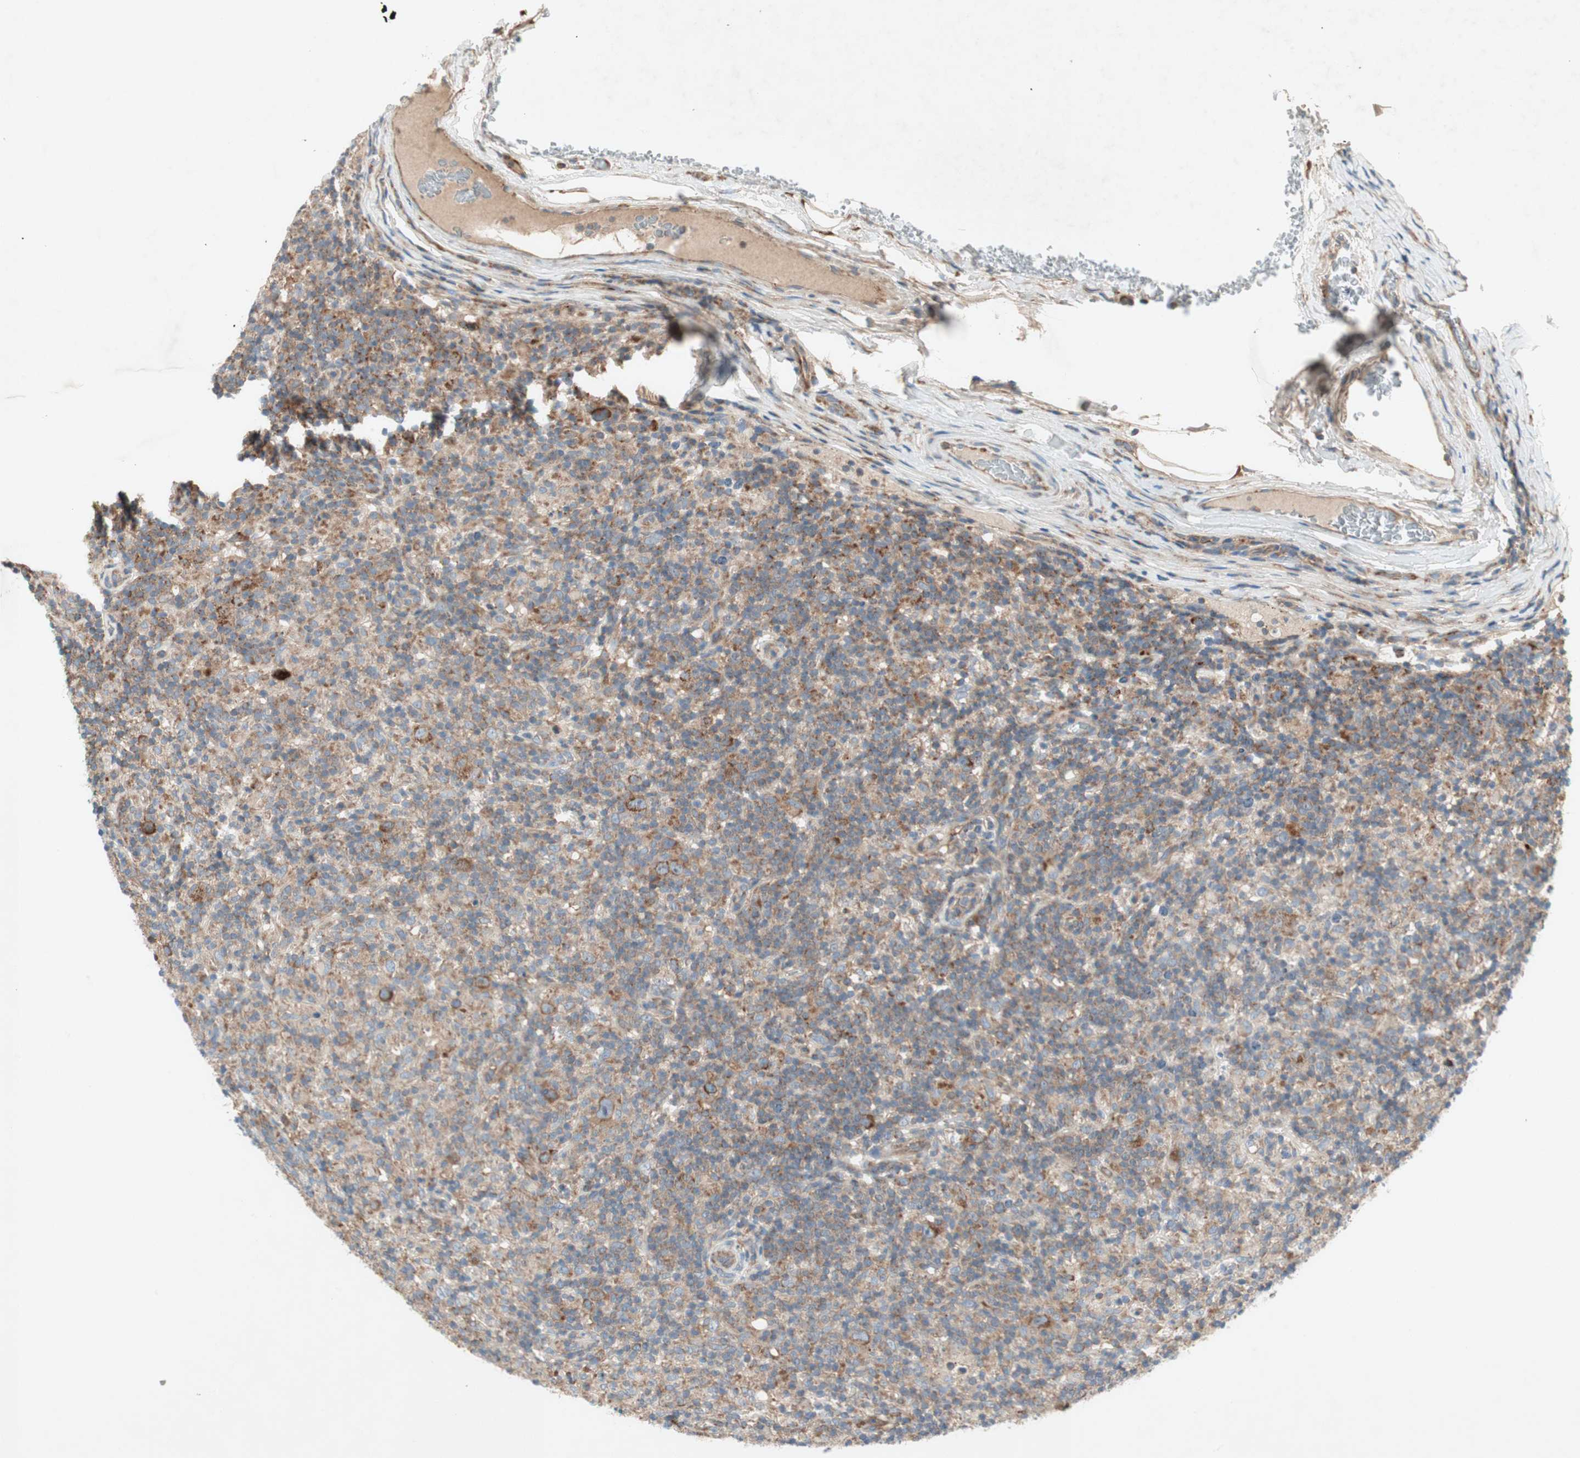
{"staining": {"intensity": "moderate", "quantity": ">75%", "location": "cytoplasmic/membranous"}, "tissue": "lymphoma", "cell_type": "Tumor cells", "image_type": "cancer", "snomed": [{"axis": "morphology", "description": "Hodgkin's disease, NOS"}, {"axis": "topography", "description": "Lymph node"}], "caption": "About >75% of tumor cells in lymphoma display moderate cytoplasmic/membranous protein staining as visualized by brown immunohistochemical staining.", "gene": "RPL23", "patient": {"sex": "male", "age": 70}}